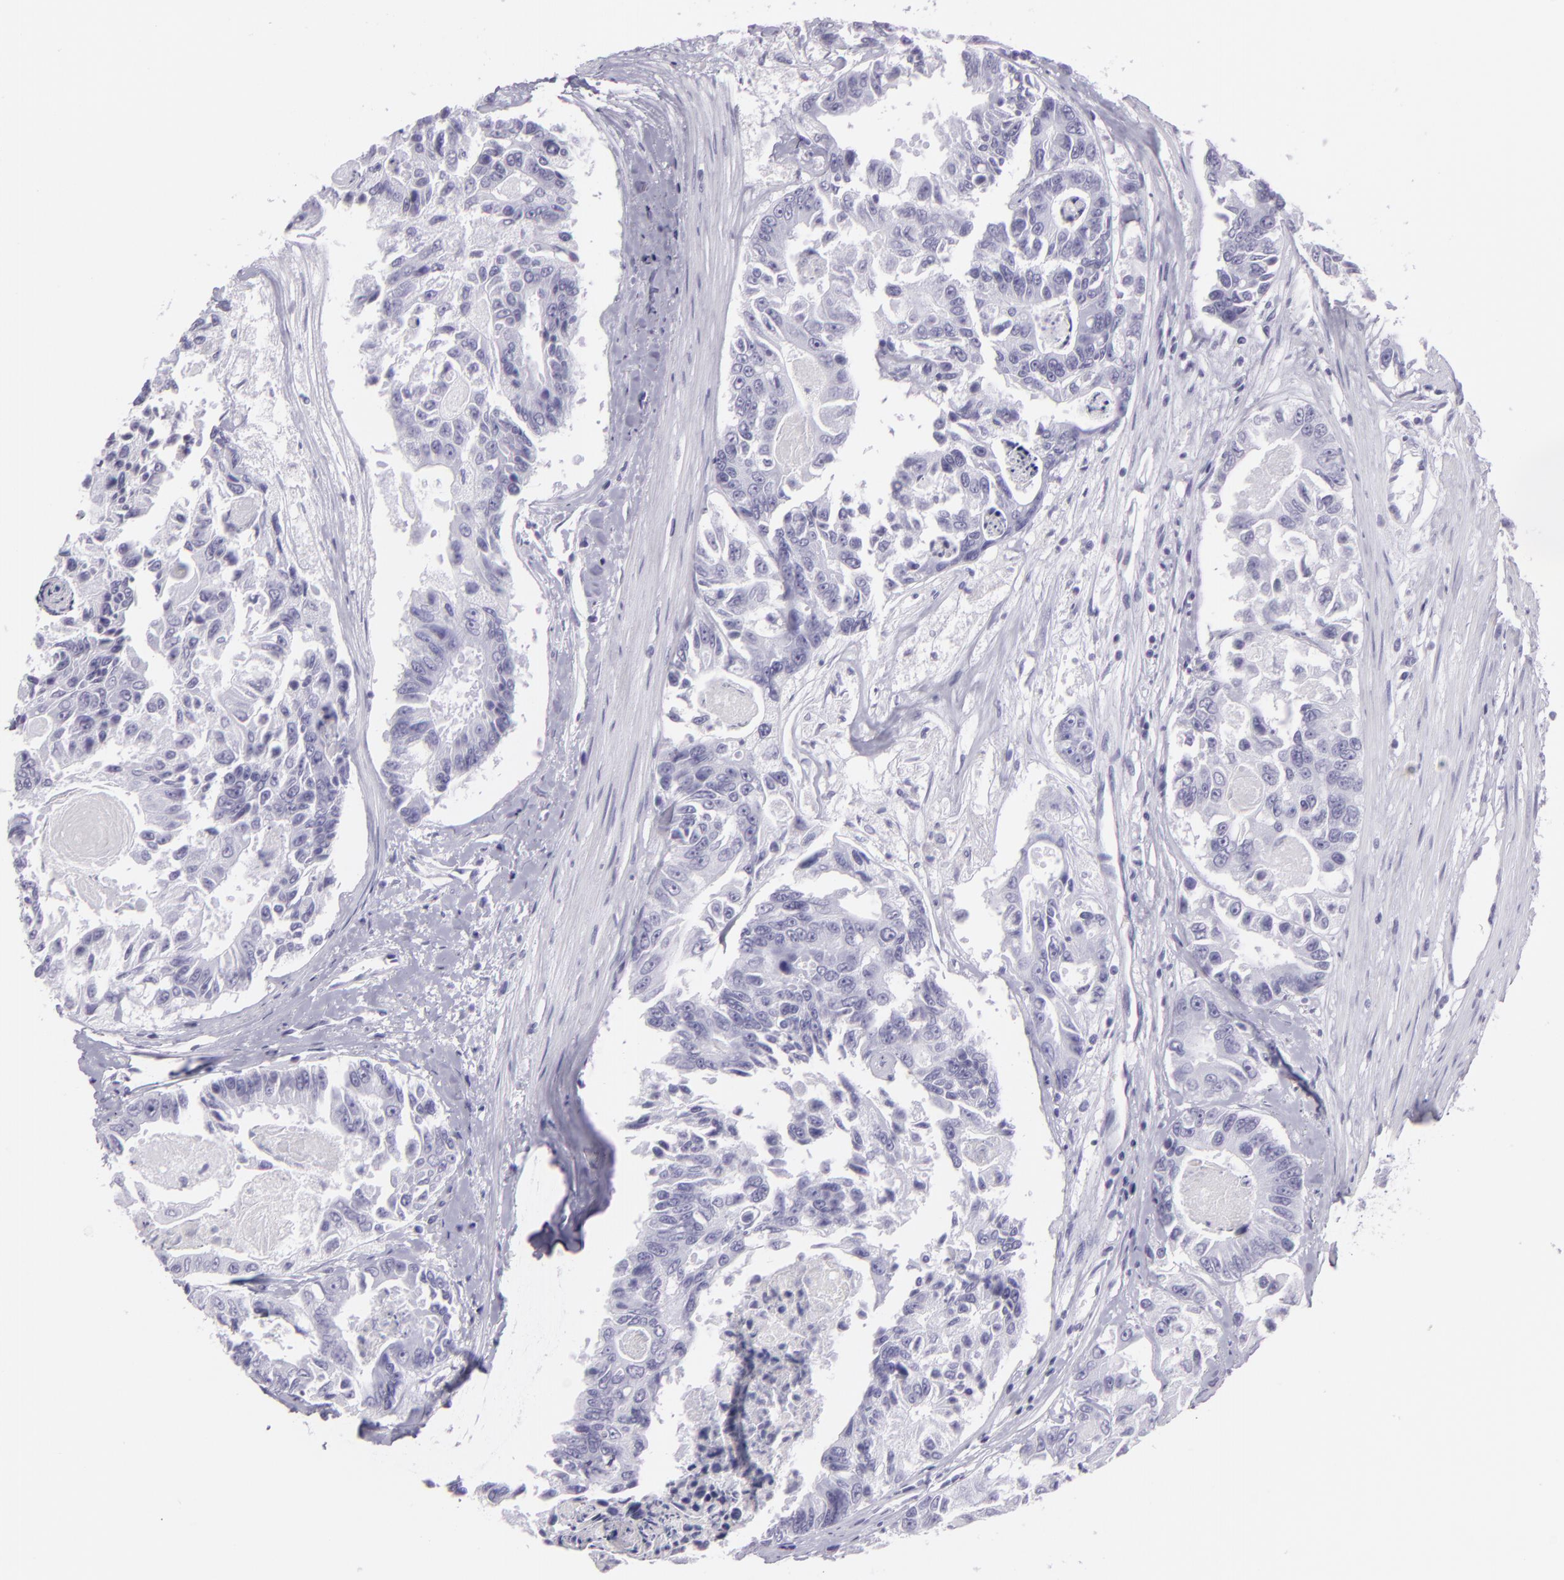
{"staining": {"intensity": "negative", "quantity": "none", "location": "none"}, "tissue": "colorectal cancer", "cell_type": "Tumor cells", "image_type": "cancer", "snomed": [{"axis": "morphology", "description": "Adenocarcinoma, NOS"}, {"axis": "topography", "description": "Colon"}], "caption": "DAB immunohistochemical staining of adenocarcinoma (colorectal) displays no significant expression in tumor cells. (Brightfield microscopy of DAB IHC at high magnification).", "gene": "MUC6", "patient": {"sex": "female", "age": 86}}